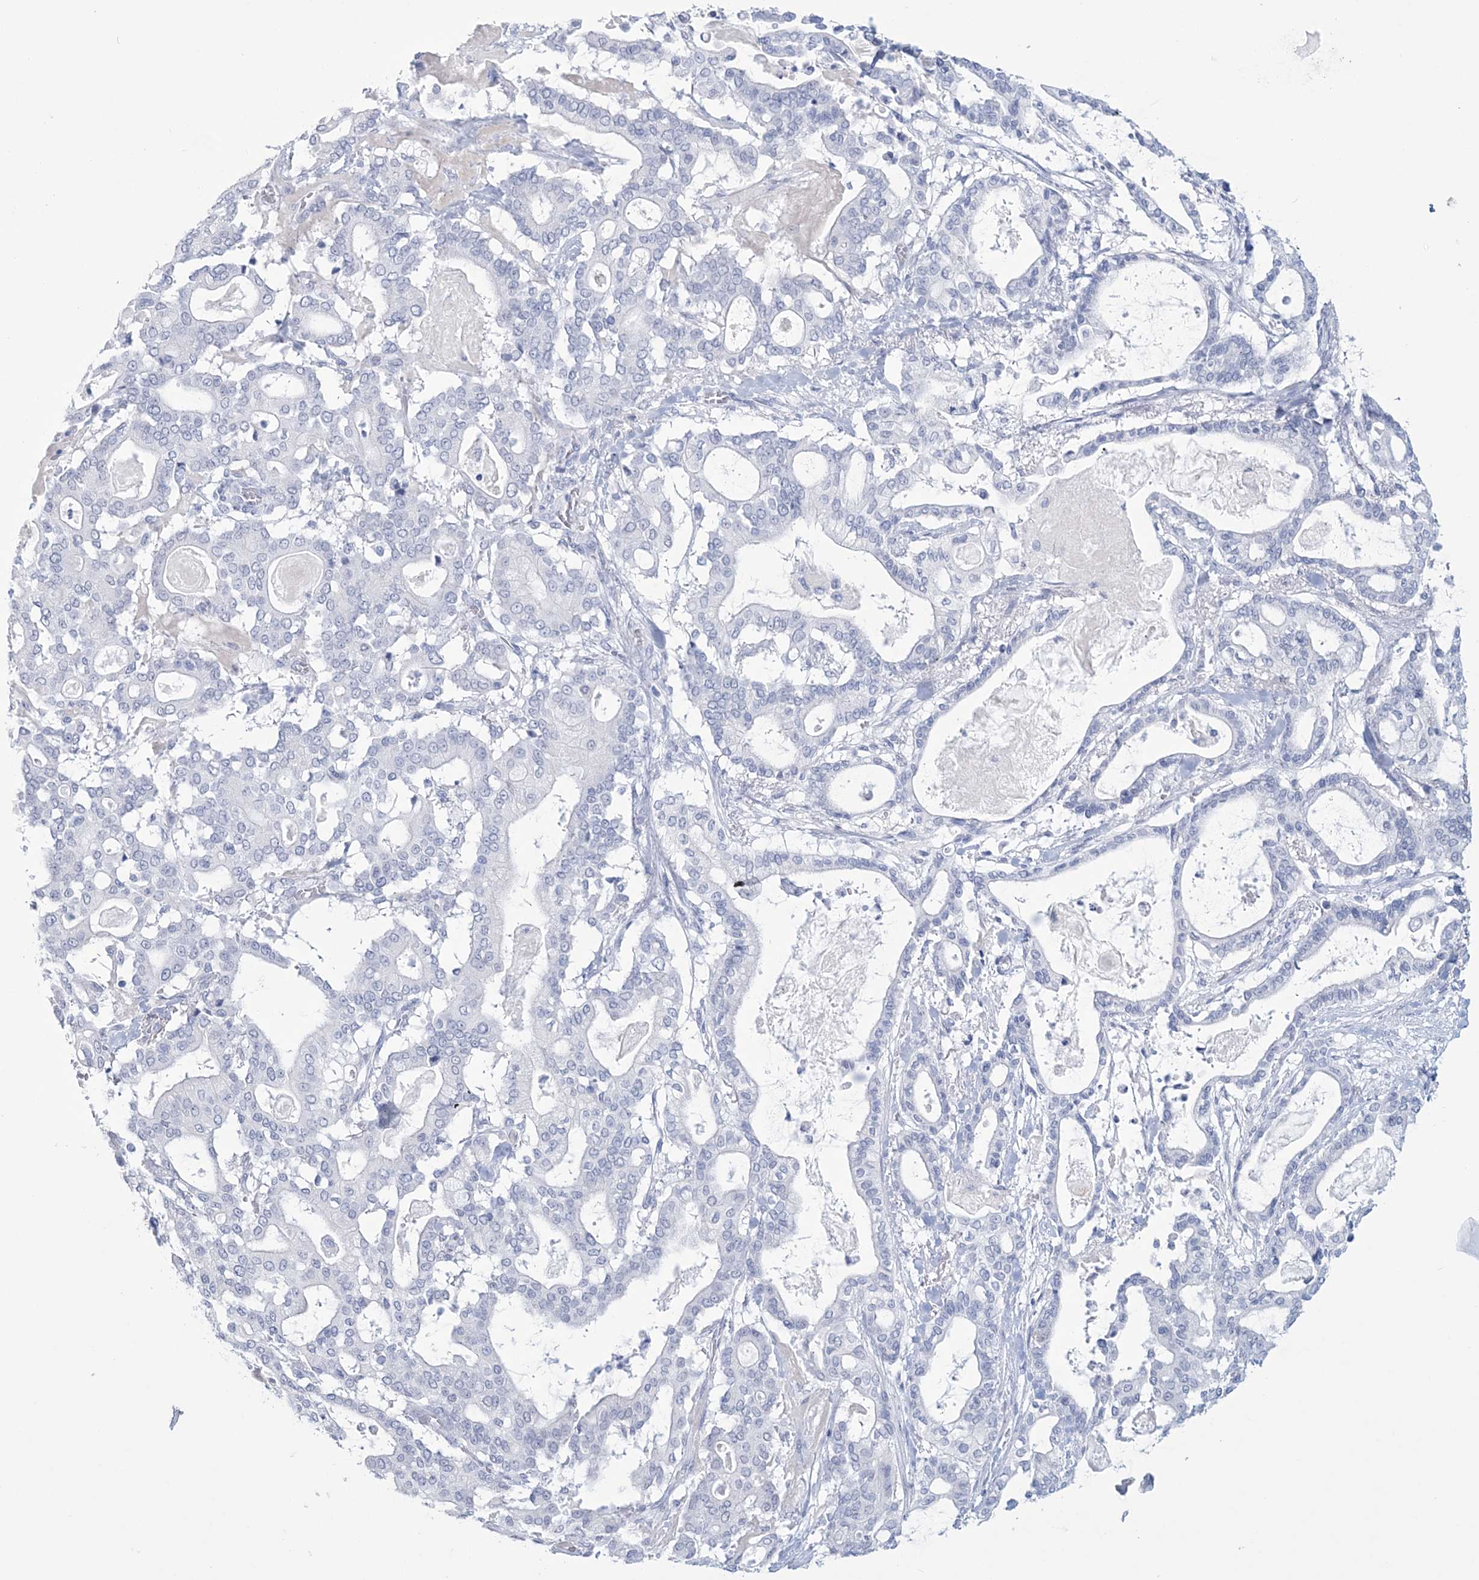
{"staining": {"intensity": "negative", "quantity": "none", "location": "none"}, "tissue": "pancreatic cancer", "cell_type": "Tumor cells", "image_type": "cancer", "snomed": [{"axis": "morphology", "description": "Adenocarcinoma, NOS"}, {"axis": "topography", "description": "Pancreas"}], "caption": "DAB (3,3'-diaminobenzidine) immunohistochemical staining of pancreatic cancer (adenocarcinoma) shows no significant positivity in tumor cells.", "gene": "DPCD", "patient": {"sex": "male", "age": 63}}